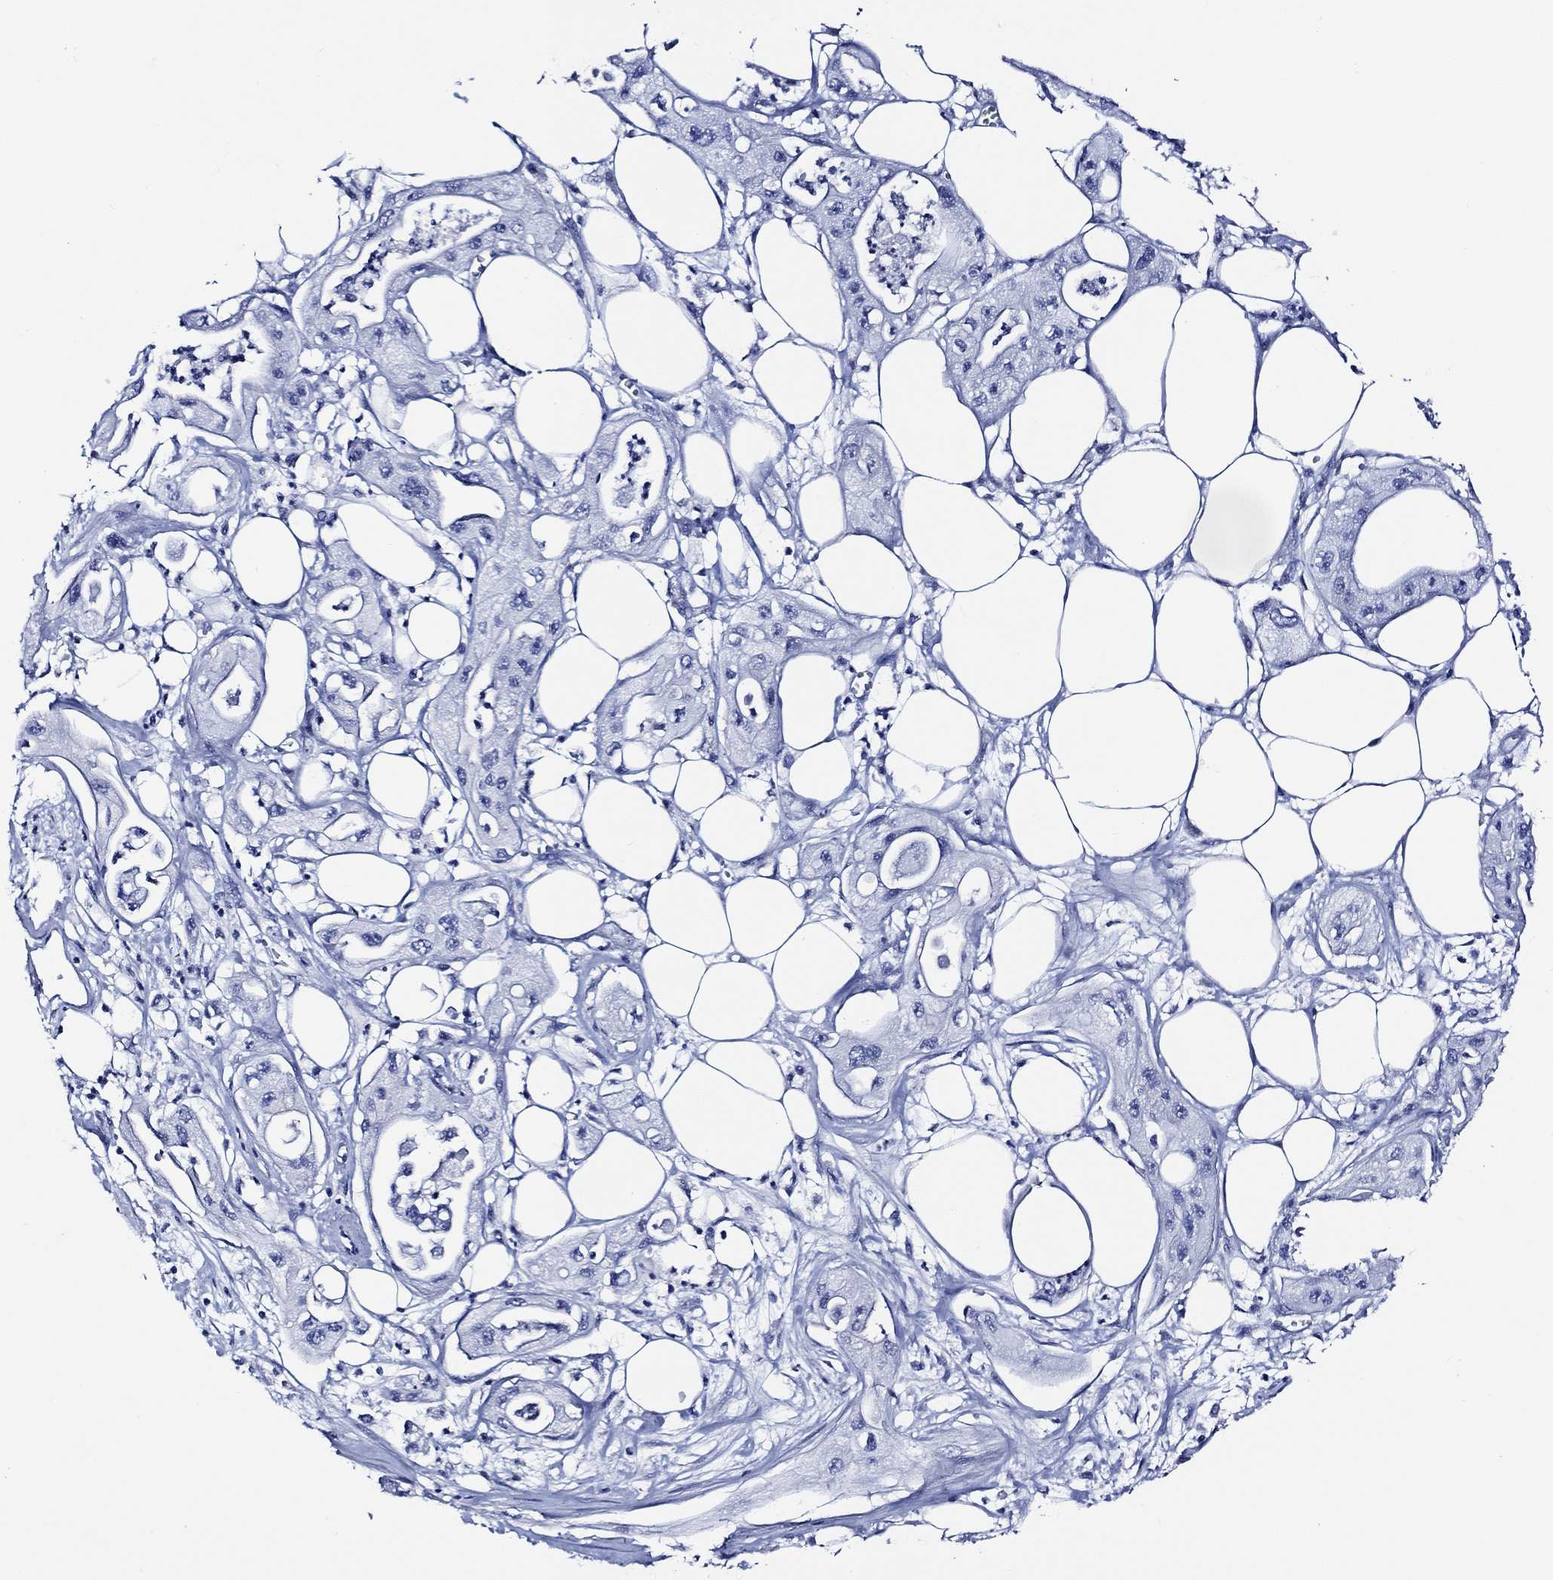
{"staining": {"intensity": "negative", "quantity": "none", "location": "none"}, "tissue": "pancreatic cancer", "cell_type": "Tumor cells", "image_type": "cancer", "snomed": [{"axis": "morphology", "description": "Adenocarcinoma, NOS"}, {"axis": "topography", "description": "Pancreas"}], "caption": "Immunohistochemistry of pancreatic cancer (adenocarcinoma) displays no positivity in tumor cells.", "gene": "WDR62", "patient": {"sex": "male", "age": 70}}